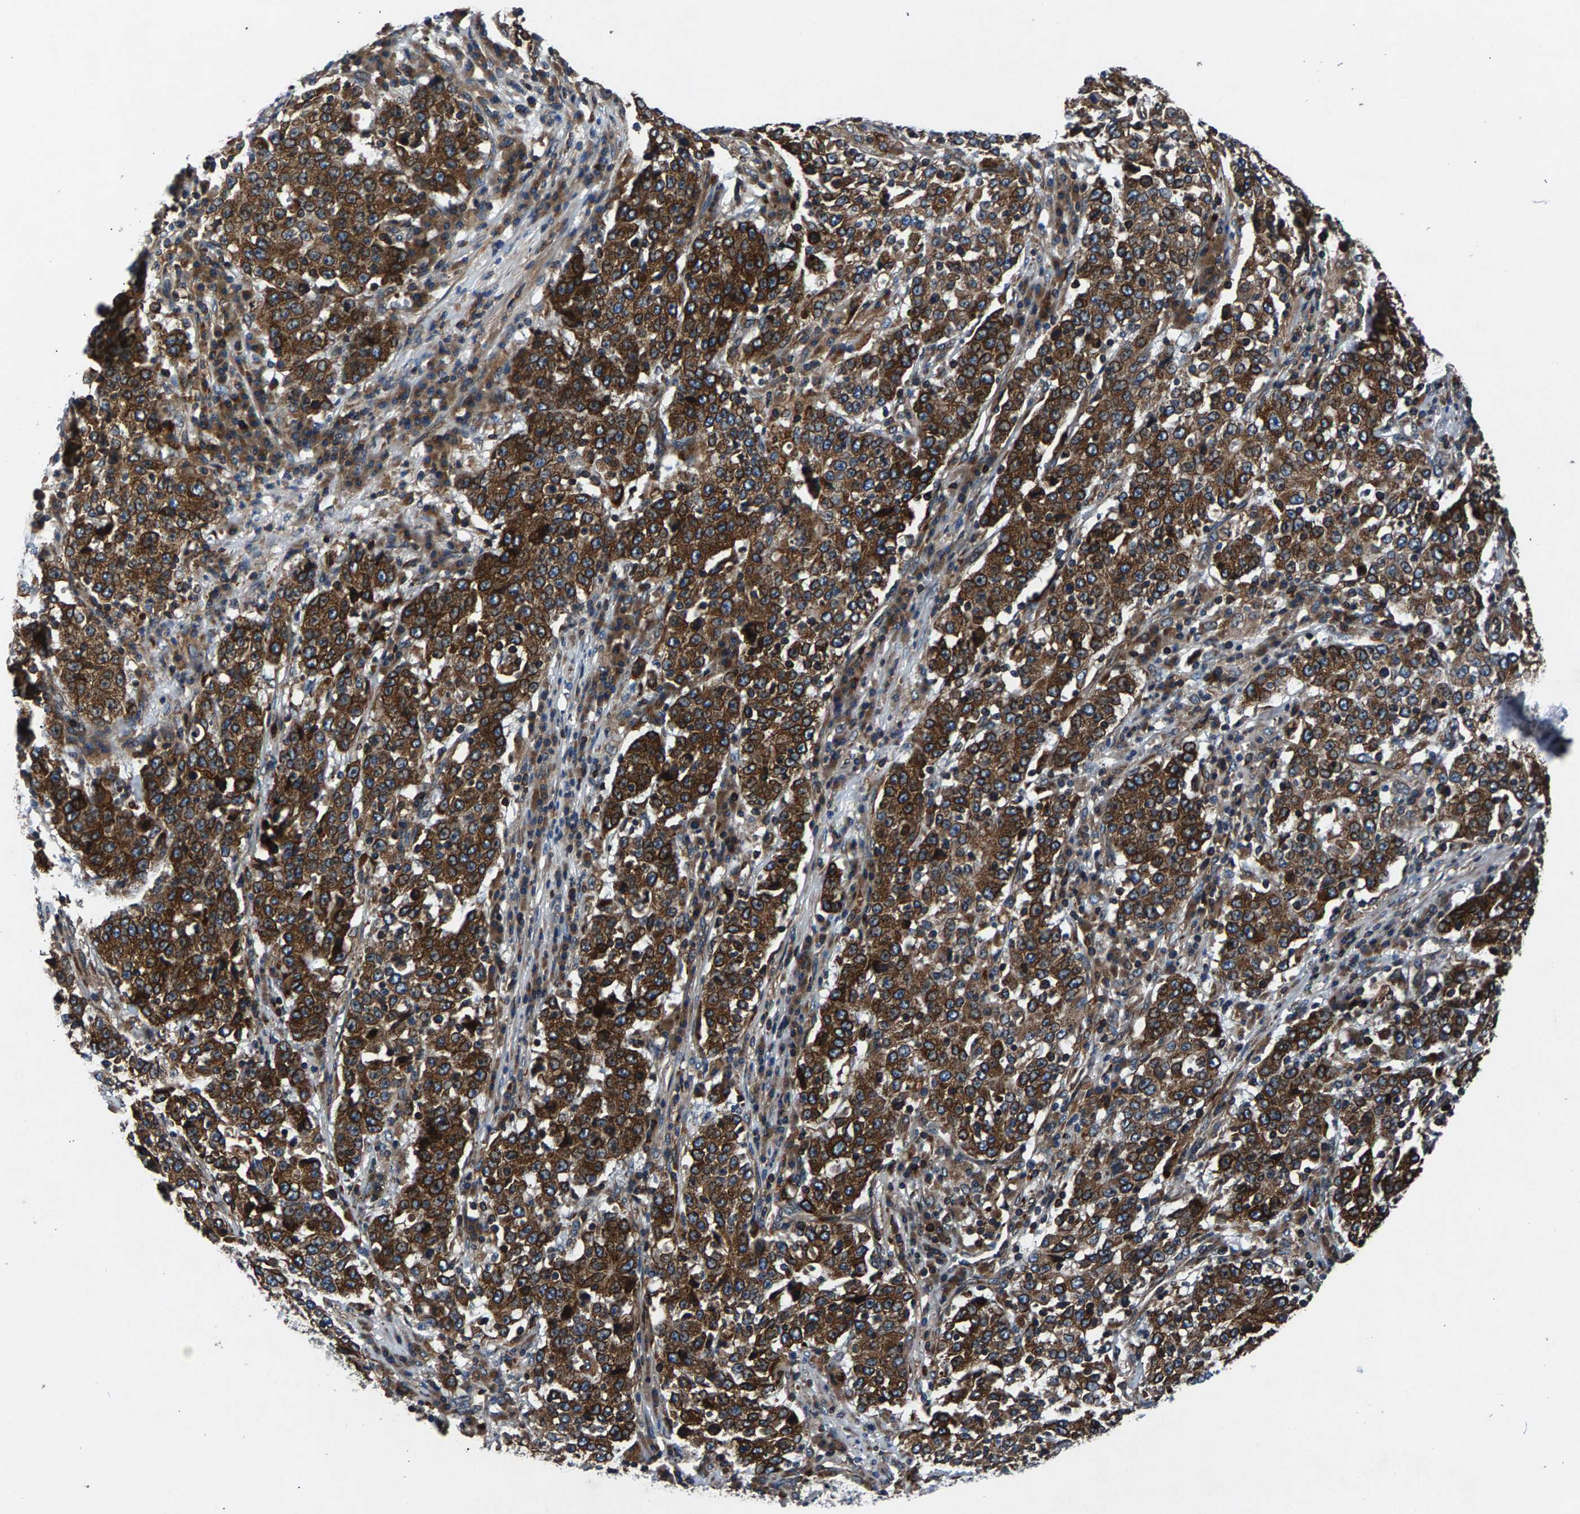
{"staining": {"intensity": "strong", "quantity": ">75%", "location": "cytoplasmic/membranous"}, "tissue": "stomach cancer", "cell_type": "Tumor cells", "image_type": "cancer", "snomed": [{"axis": "morphology", "description": "Adenocarcinoma, NOS"}, {"axis": "topography", "description": "Stomach"}], "caption": "A histopathology image of stomach adenocarcinoma stained for a protein displays strong cytoplasmic/membranous brown staining in tumor cells.", "gene": "LPCAT1", "patient": {"sex": "male", "age": 59}}